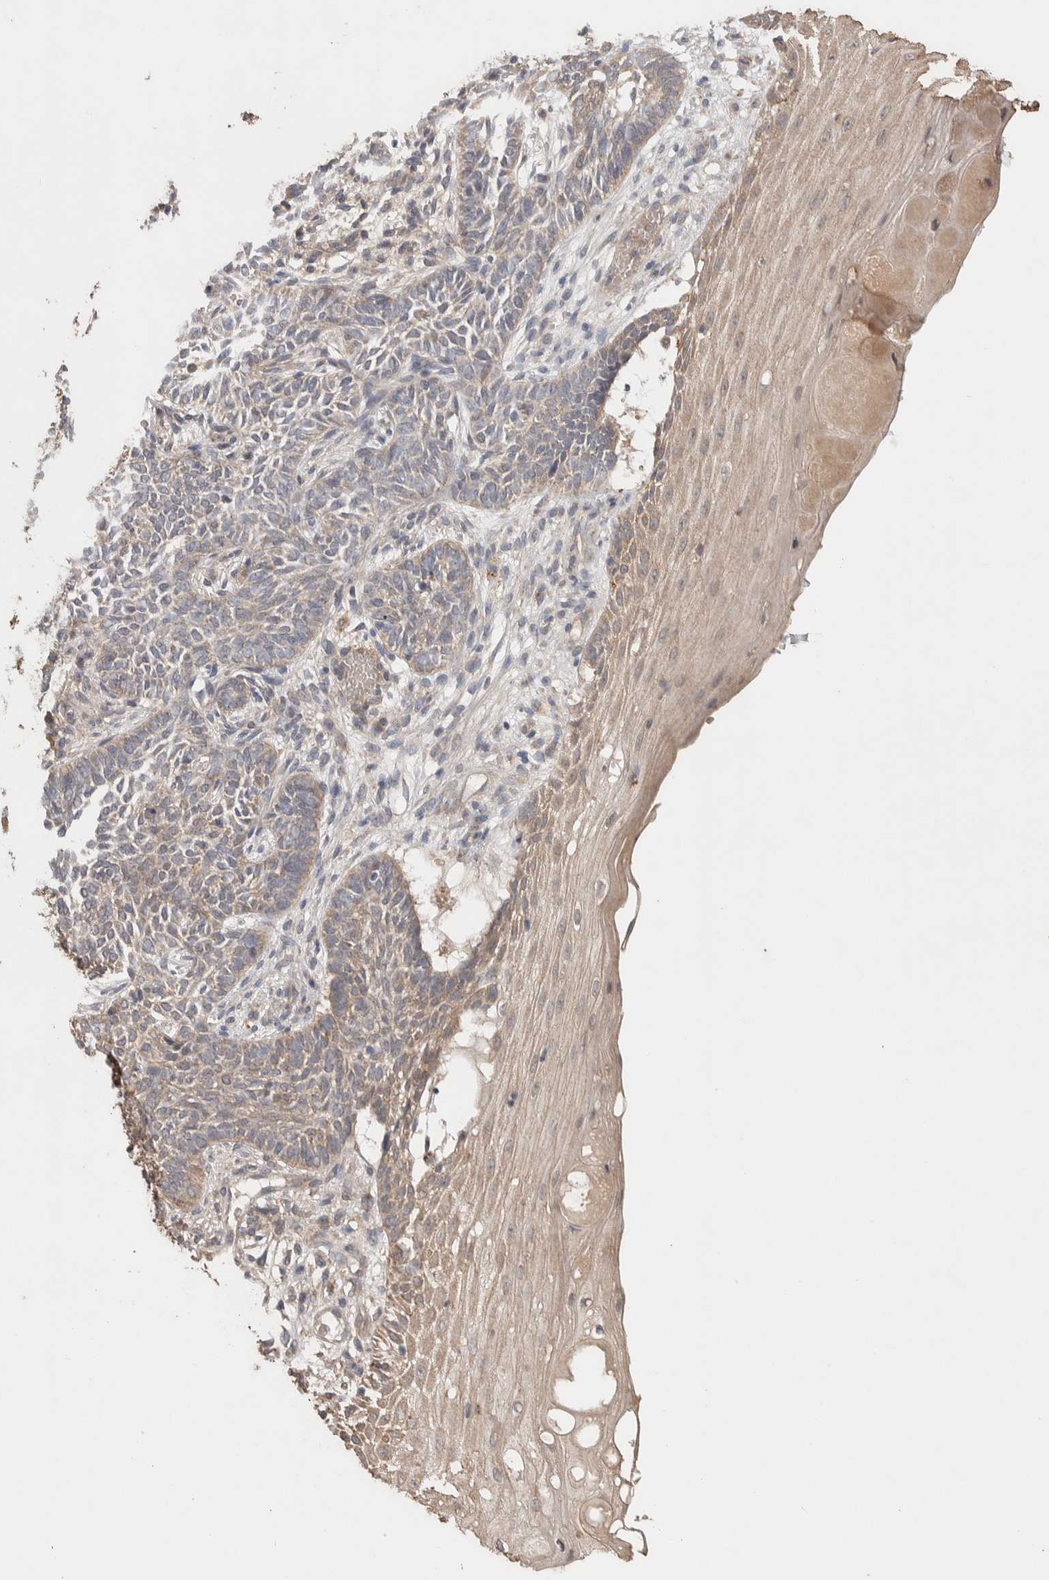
{"staining": {"intensity": "weak", "quantity": ">75%", "location": "cytoplasmic/membranous"}, "tissue": "skin cancer", "cell_type": "Tumor cells", "image_type": "cancer", "snomed": [{"axis": "morphology", "description": "Basal cell carcinoma"}, {"axis": "topography", "description": "Skin"}], "caption": "The histopathology image demonstrates a brown stain indicating the presence of a protein in the cytoplasmic/membranous of tumor cells in skin cancer.", "gene": "KCNJ5", "patient": {"sex": "male", "age": 87}}